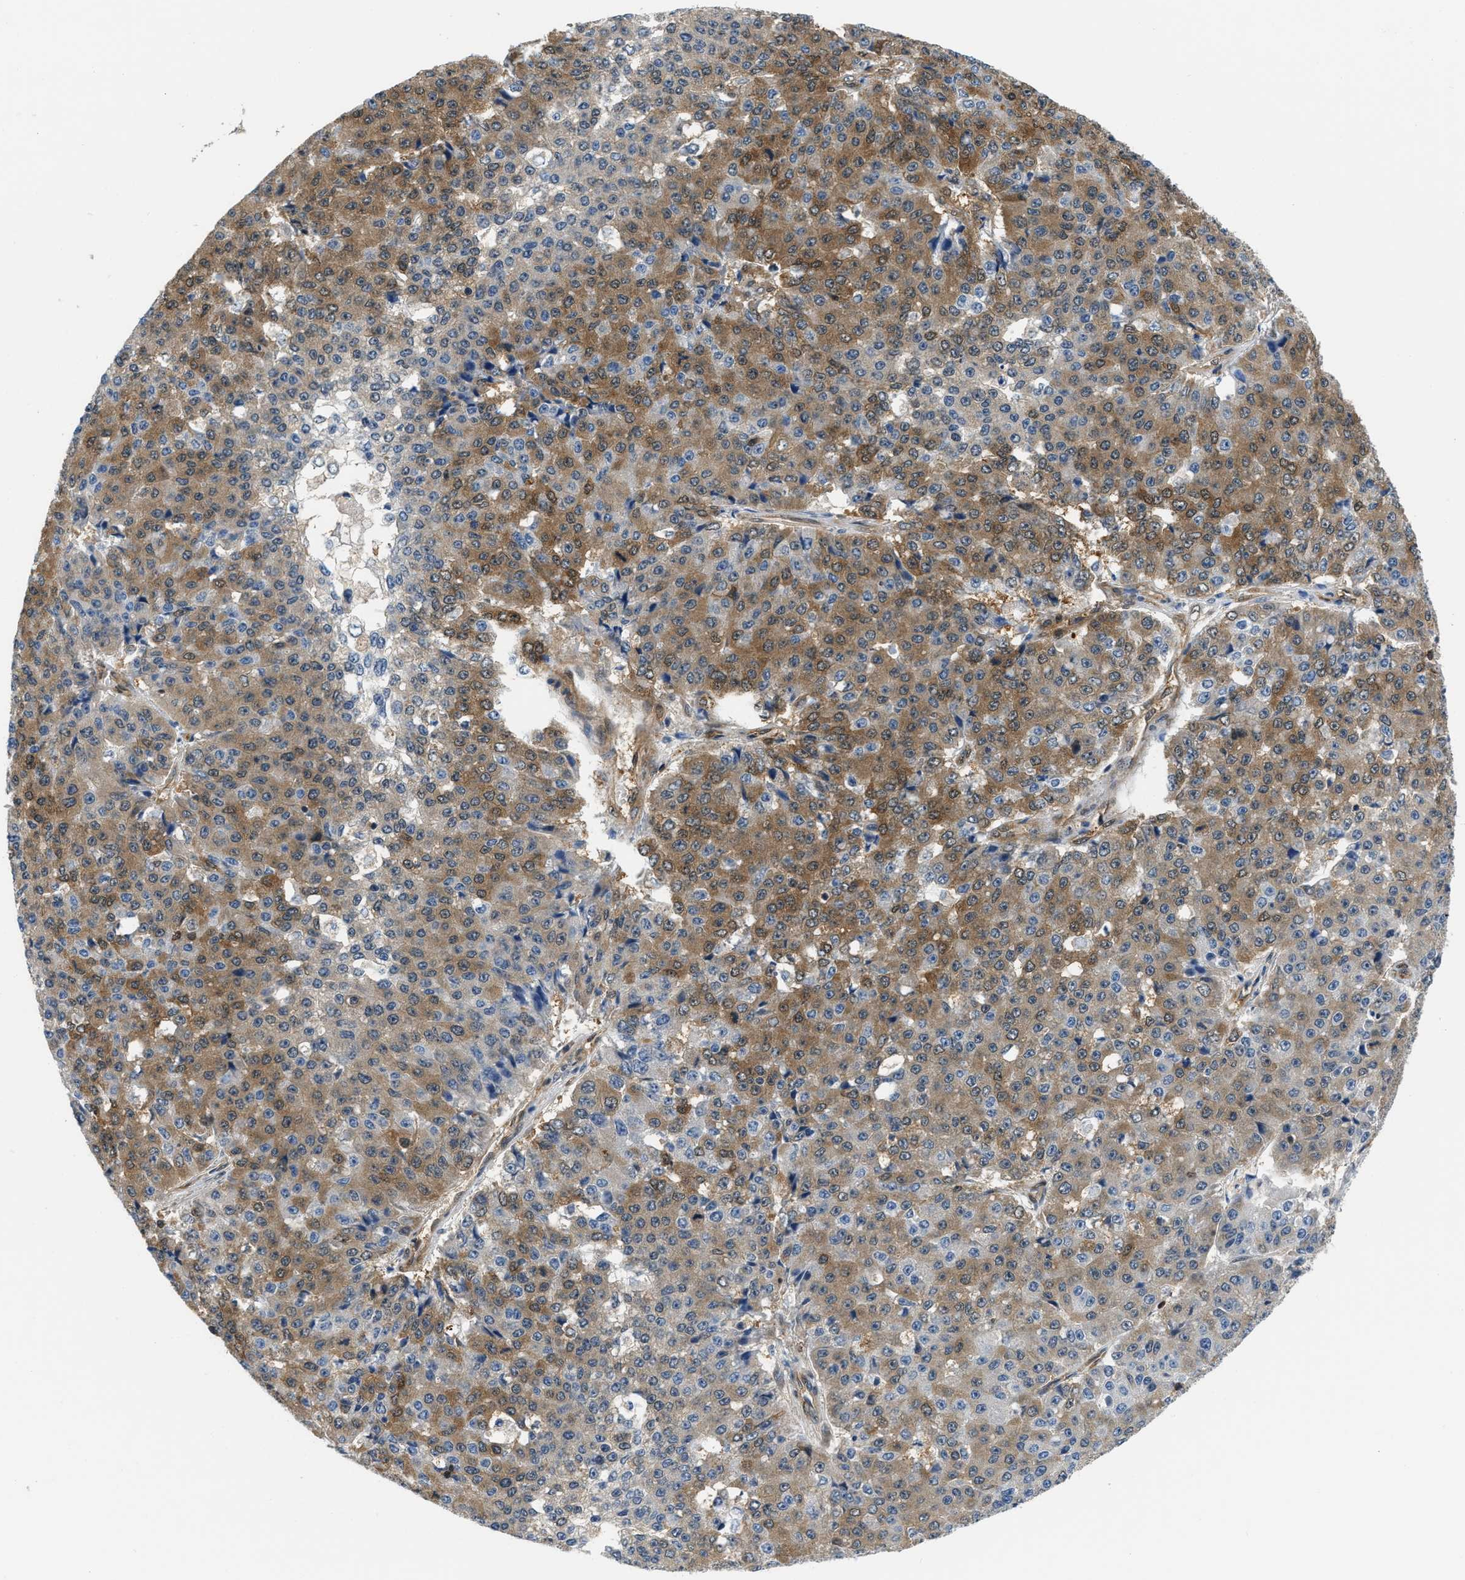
{"staining": {"intensity": "moderate", "quantity": ">75%", "location": "cytoplasmic/membranous,nuclear"}, "tissue": "pancreatic cancer", "cell_type": "Tumor cells", "image_type": "cancer", "snomed": [{"axis": "morphology", "description": "Adenocarcinoma, NOS"}, {"axis": "topography", "description": "Pancreas"}], "caption": "Adenocarcinoma (pancreatic) tissue shows moderate cytoplasmic/membranous and nuclear staining in about >75% of tumor cells, visualized by immunohistochemistry.", "gene": "EIF4EBP2", "patient": {"sex": "male", "age": 50}}